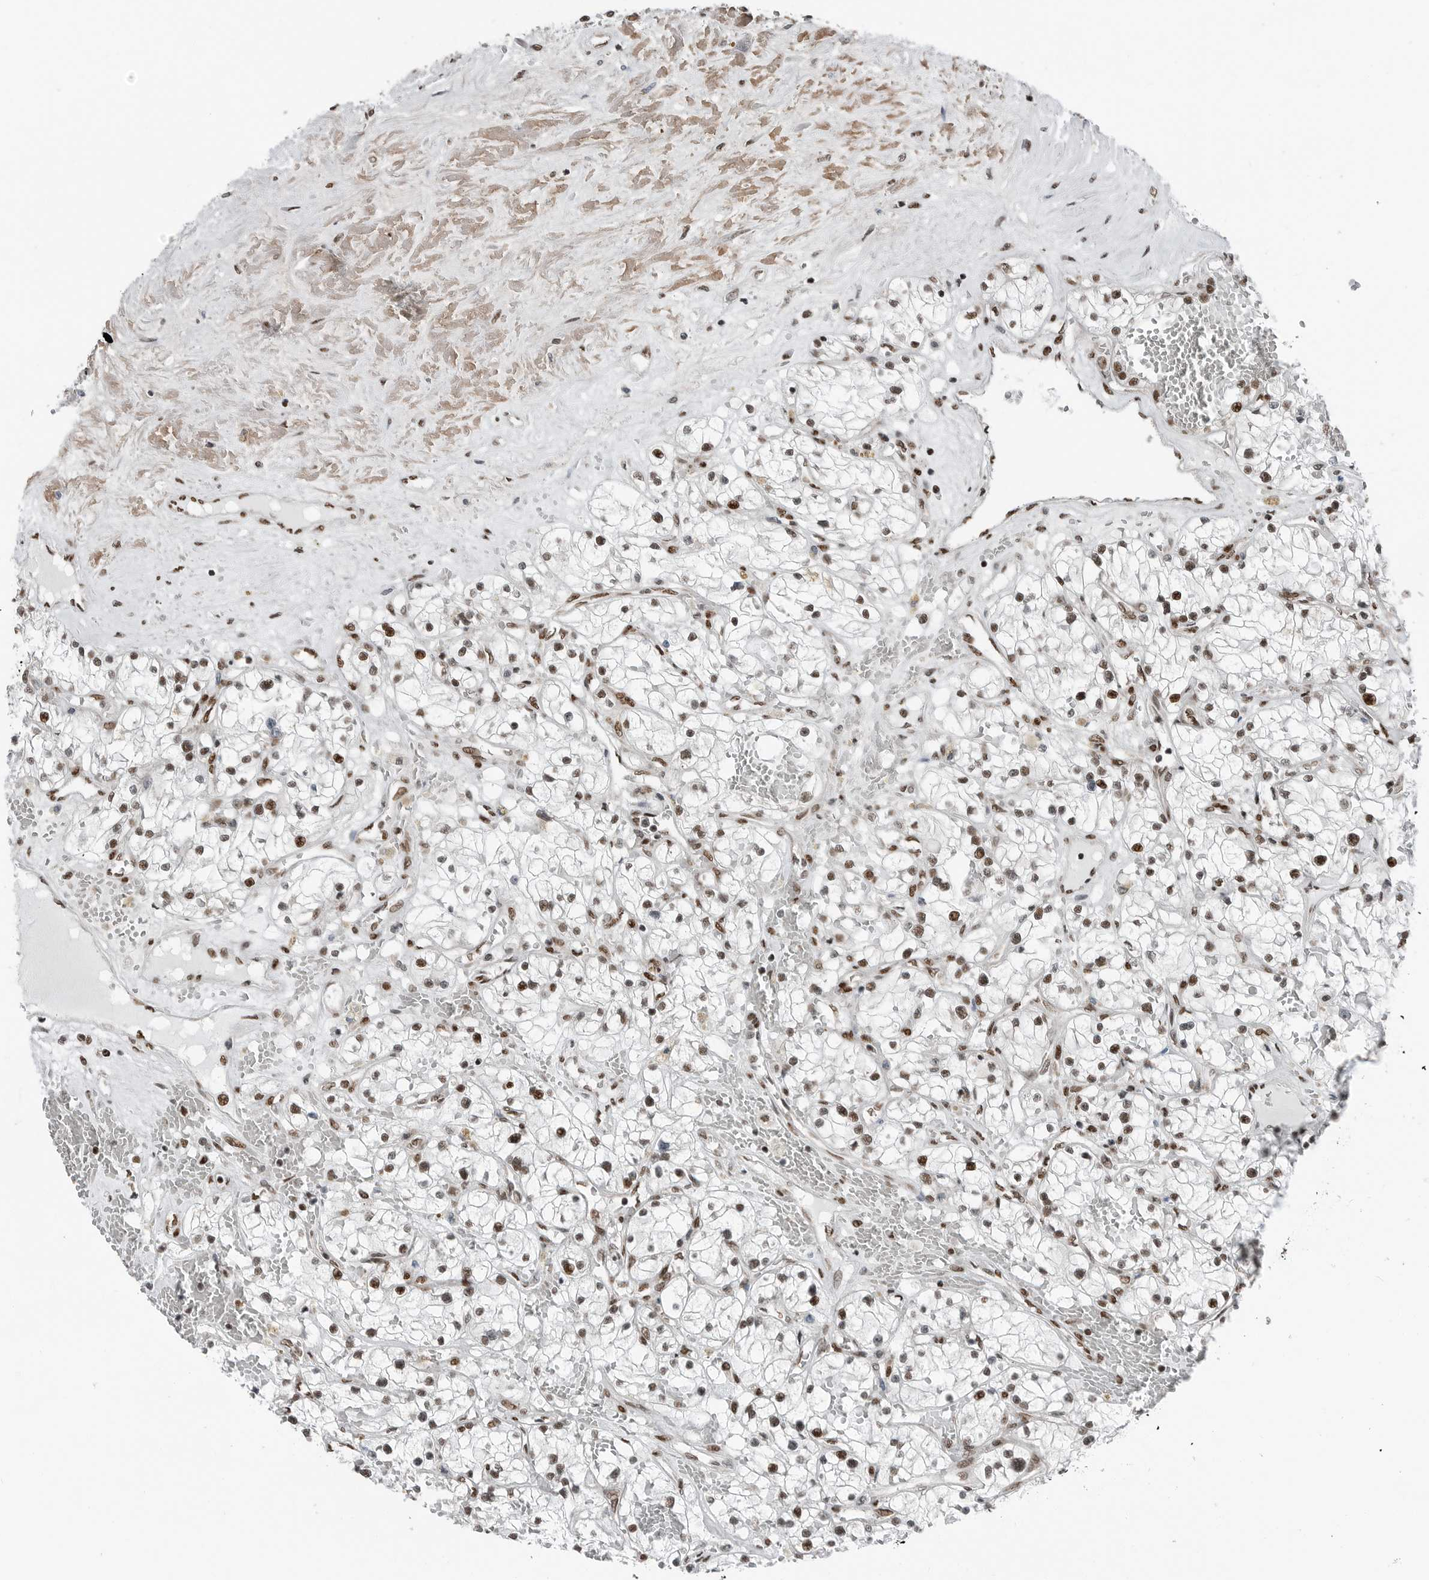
{"staining": {"intensity": "moderate", "quantity": ">75%", "location": "nuclear"}, "tissue": "renal cancer", "cell_type": "Tumor cells", "image_type": "cancer", "snomed": [{"axis": "morphology", "description": "Normal tissue, NOS"}, {"axis": "morphology", "description": "Adenocarcinoma, NOS"}, {"axis": "topography", "description": "Kidney"}], "caption": "Human renal cancer stained with a brown dye displays moderate nuclear positive staining in approximately >75% of tumor cells.", "gene": "BLZF1", "patient": {"sex": "male", "age": 68}}